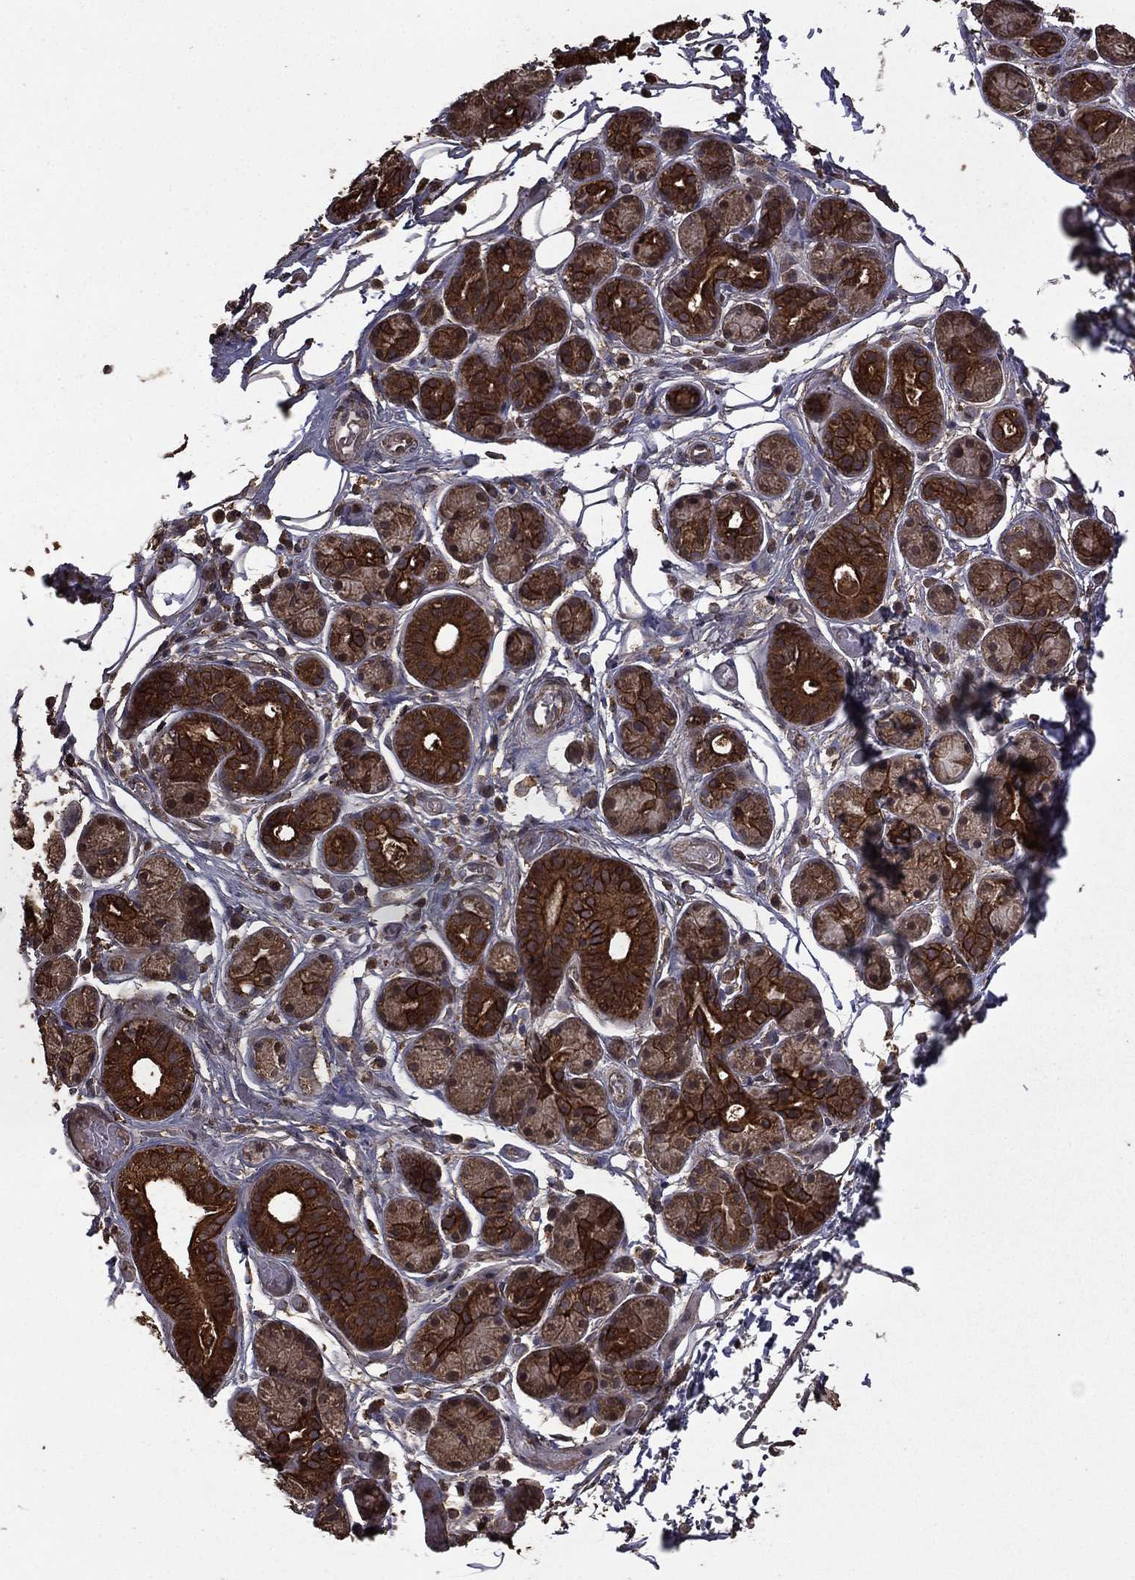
{"staining": {"intensity": "strong", "quantity": "25%-75%", "location": "cytoplasmic/membranous"}, "tissue": "salivary gland", "cell_type": "Glandular cells", "image_type": "normal", "snomed": [{"axis": "morphology", "description": "Normal tissue, NOS"}, {"axis": "topography", "description": "Salivary gland"}, {"axis": "topography", "description": "Peripheral nerve tissue"}], "caption": "Salivary gland stained with DAB (3,3'-diaminobenzidine) immunohistochemistry reveals high levels of strong cytoplasmic/membranous staining in approximately 25%-75% of glandular cells. The staining was performed using DAB (3,3'-diaminobenzidine) to visualize the protein expression in brown, while the nuclei were stained in blue with hematoxylin (Magnification: 20x).", "gene": "BIRC6", "patient": {"sex": "male", "age": 71}}